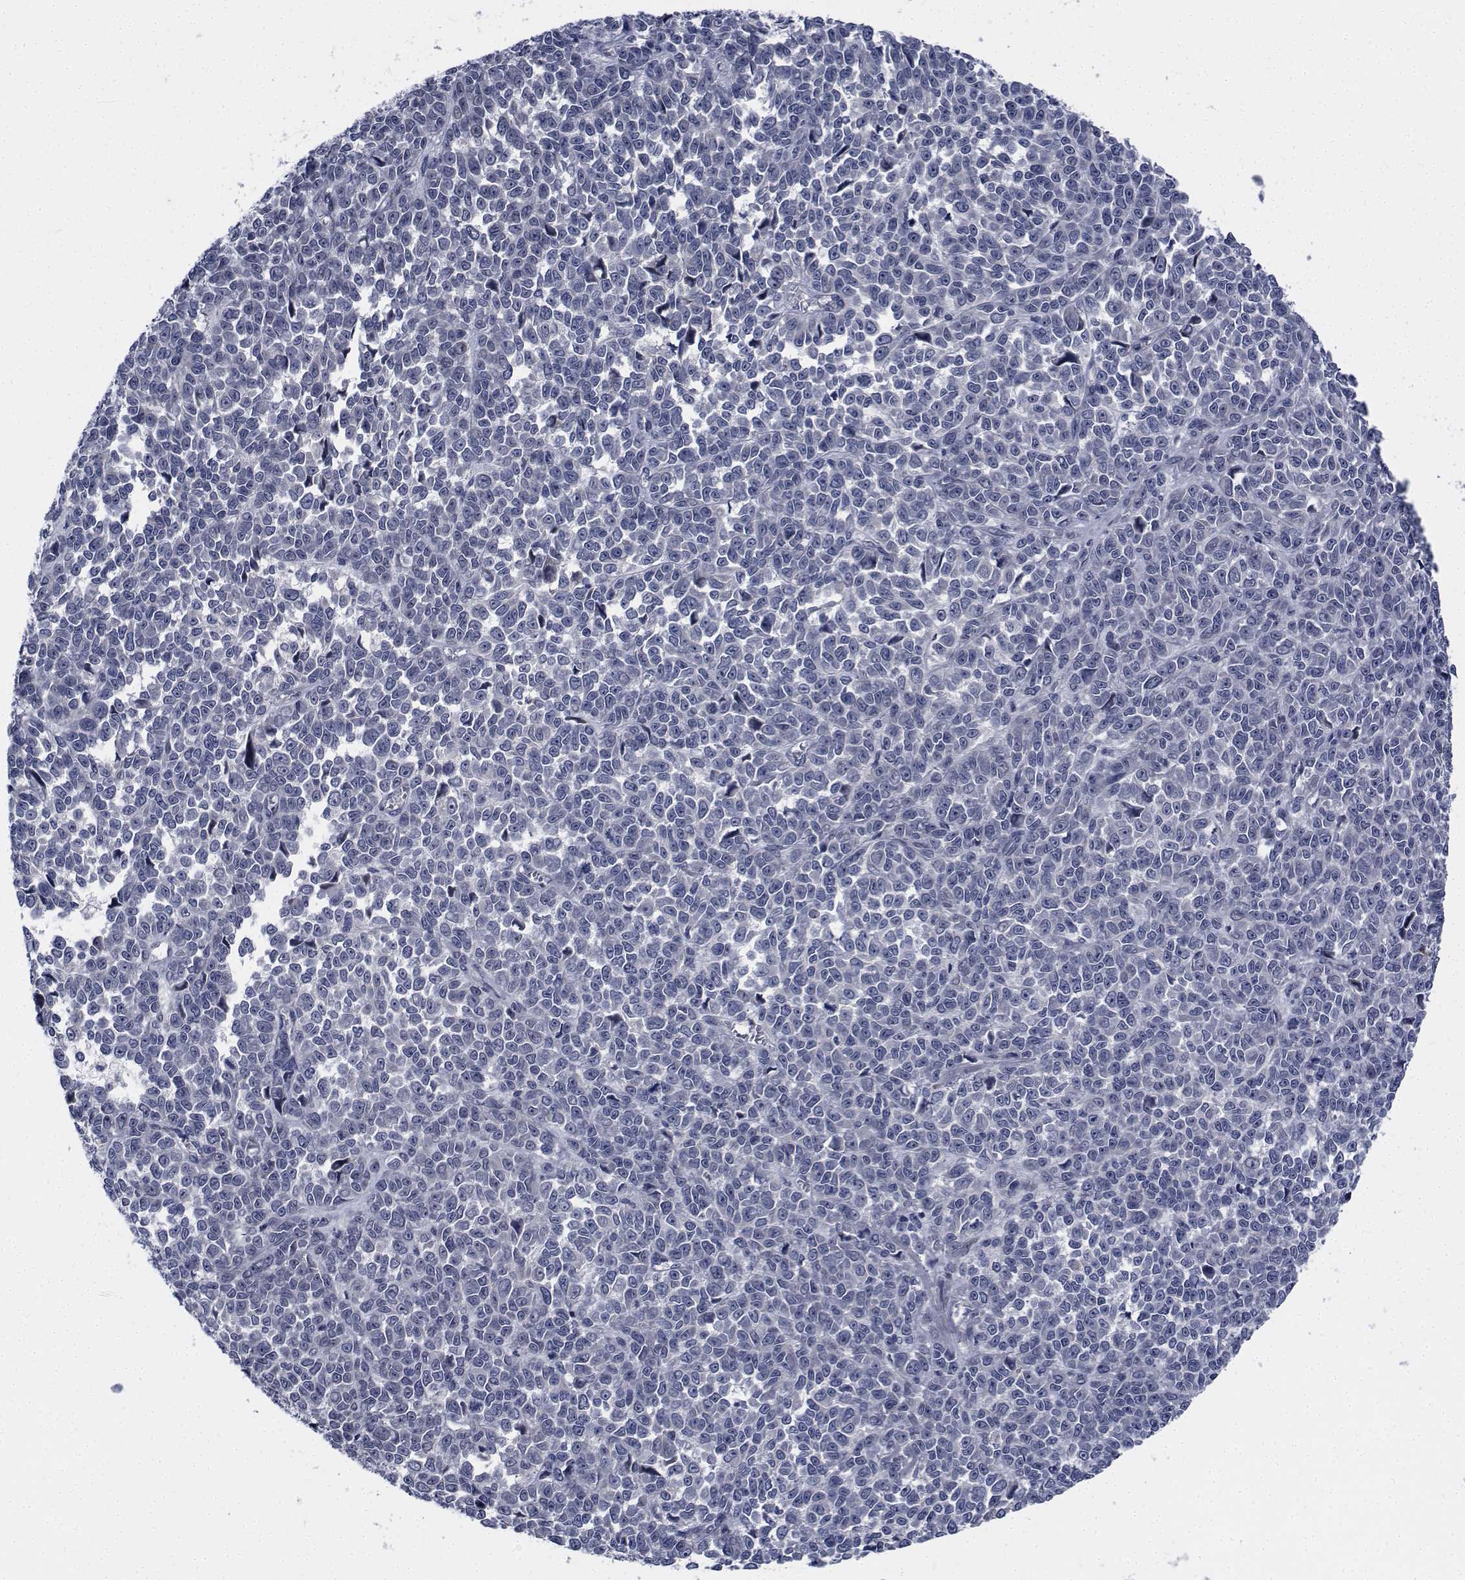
{"staining": {"intensity": "negative", "quantity": "none", "location": "none"}, "tissue": "melanoma", "cell_type": "Tumor cells", "image_type": "cancer", "snomed": [{"axis": "morphology", "description": "Malignant melanoma, NOS"}, {"axis": "topography", "description": "Skin"}], "caption": "An image of malignant melanoma stained for a protein exhibits no brown staining in tumor cells.", "gene": "TTBK1", "patient": {"sex": "female", "age": 95}}